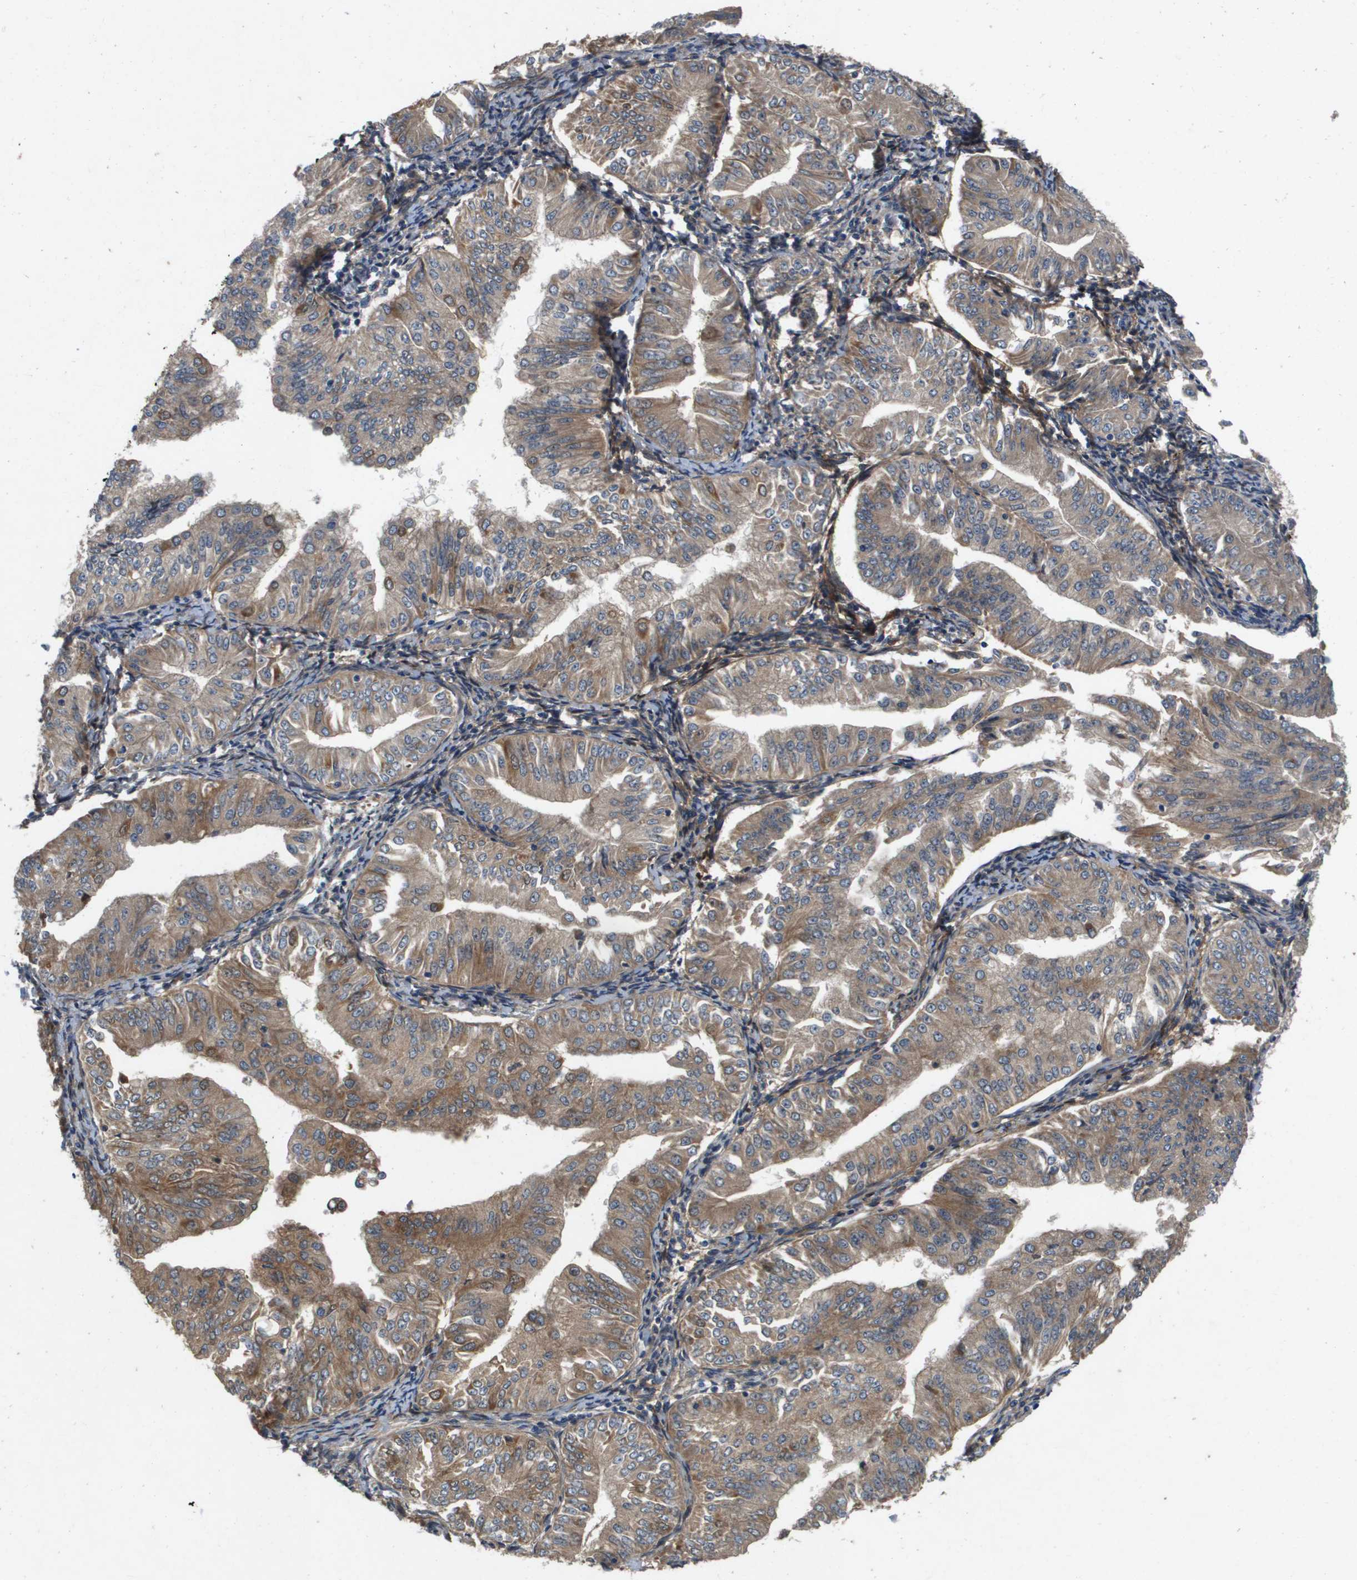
{"staining": {"intensity": "moderate", "quantity": ">75%", "location": "cytoplasmic/membranous"}, "tissue": "endometrial cancer", "cell_type": "Tumor cells", "image_type": "cancer", "snomed": [{"axis": "morphology", "description": "Normal tissue, NOS"}, {"axis": "morphology", "description": "Adenocarcinoma, NOS"}, {"axis": "topography", "description": "Endometrium"}], "caption": "The immunohistochemical stain labels moderate cytoplasmic/membranous expression in tumor cells of endometrial cancer (adenocarcinoma) tissue.", "gene": "ENTPD2", "patient": {"sex": "female", "age": 53}}